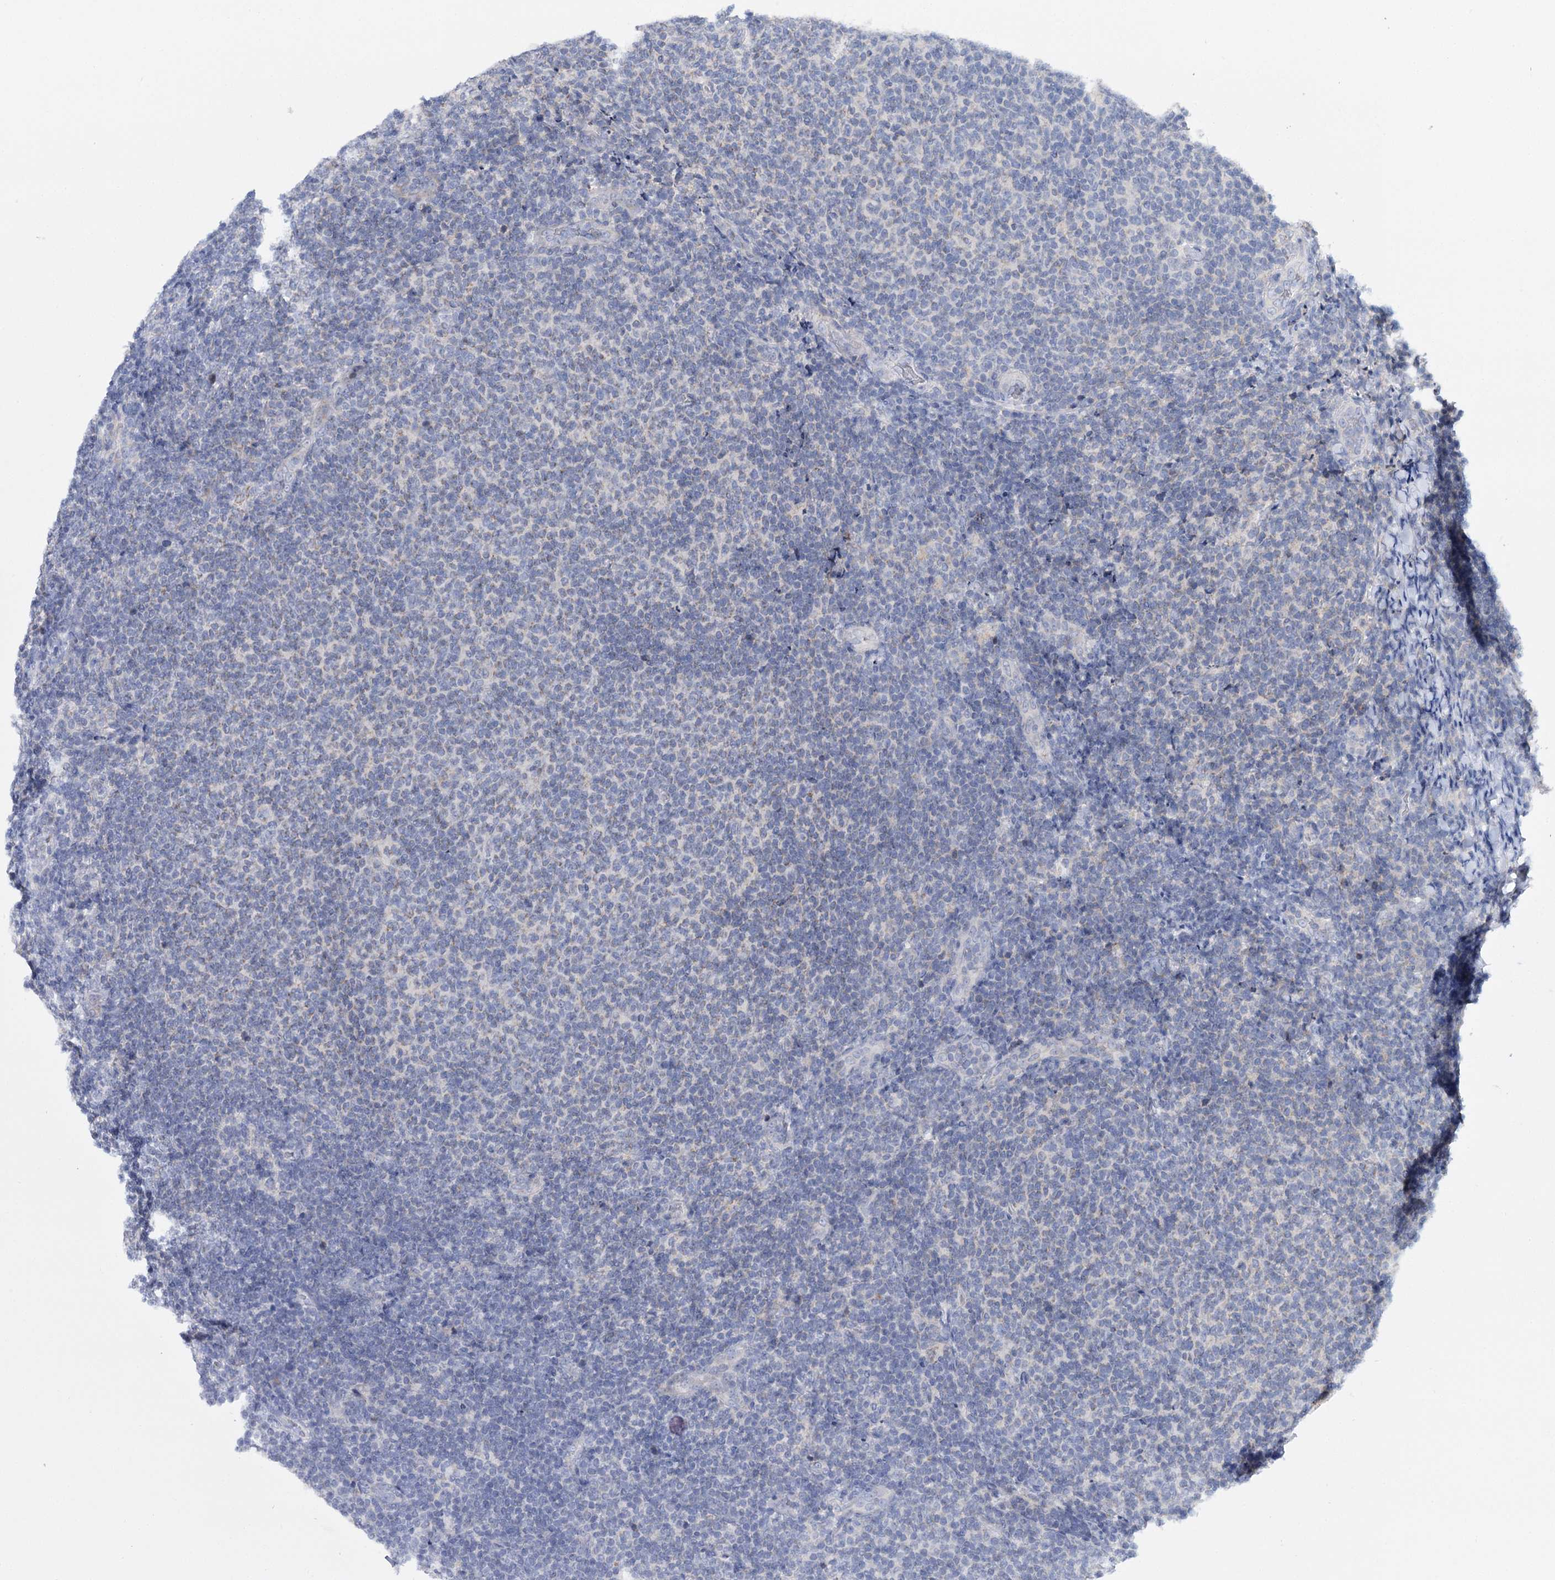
{"staining": {"intensity": "negative", "quantity": "none", "location": "none"}, "tissue": "lymphoma", "cell_type": "Tumor cells", "image_type": "cancer", "snomed": [{"axis": "morphology", "description": "Malignant lymphoma, non-Hodgkin's type, Low grade"}, {"axis": "topography", "description": "Lymph node"}], "caption": "DAB (3,3'-diaminobenzidine) immunohistochemical staining of human lymphoma exhibits no significant positivity in tumor cells.", "gene": "CFAP46", "patient": {"sex": "male", "age": 66}}